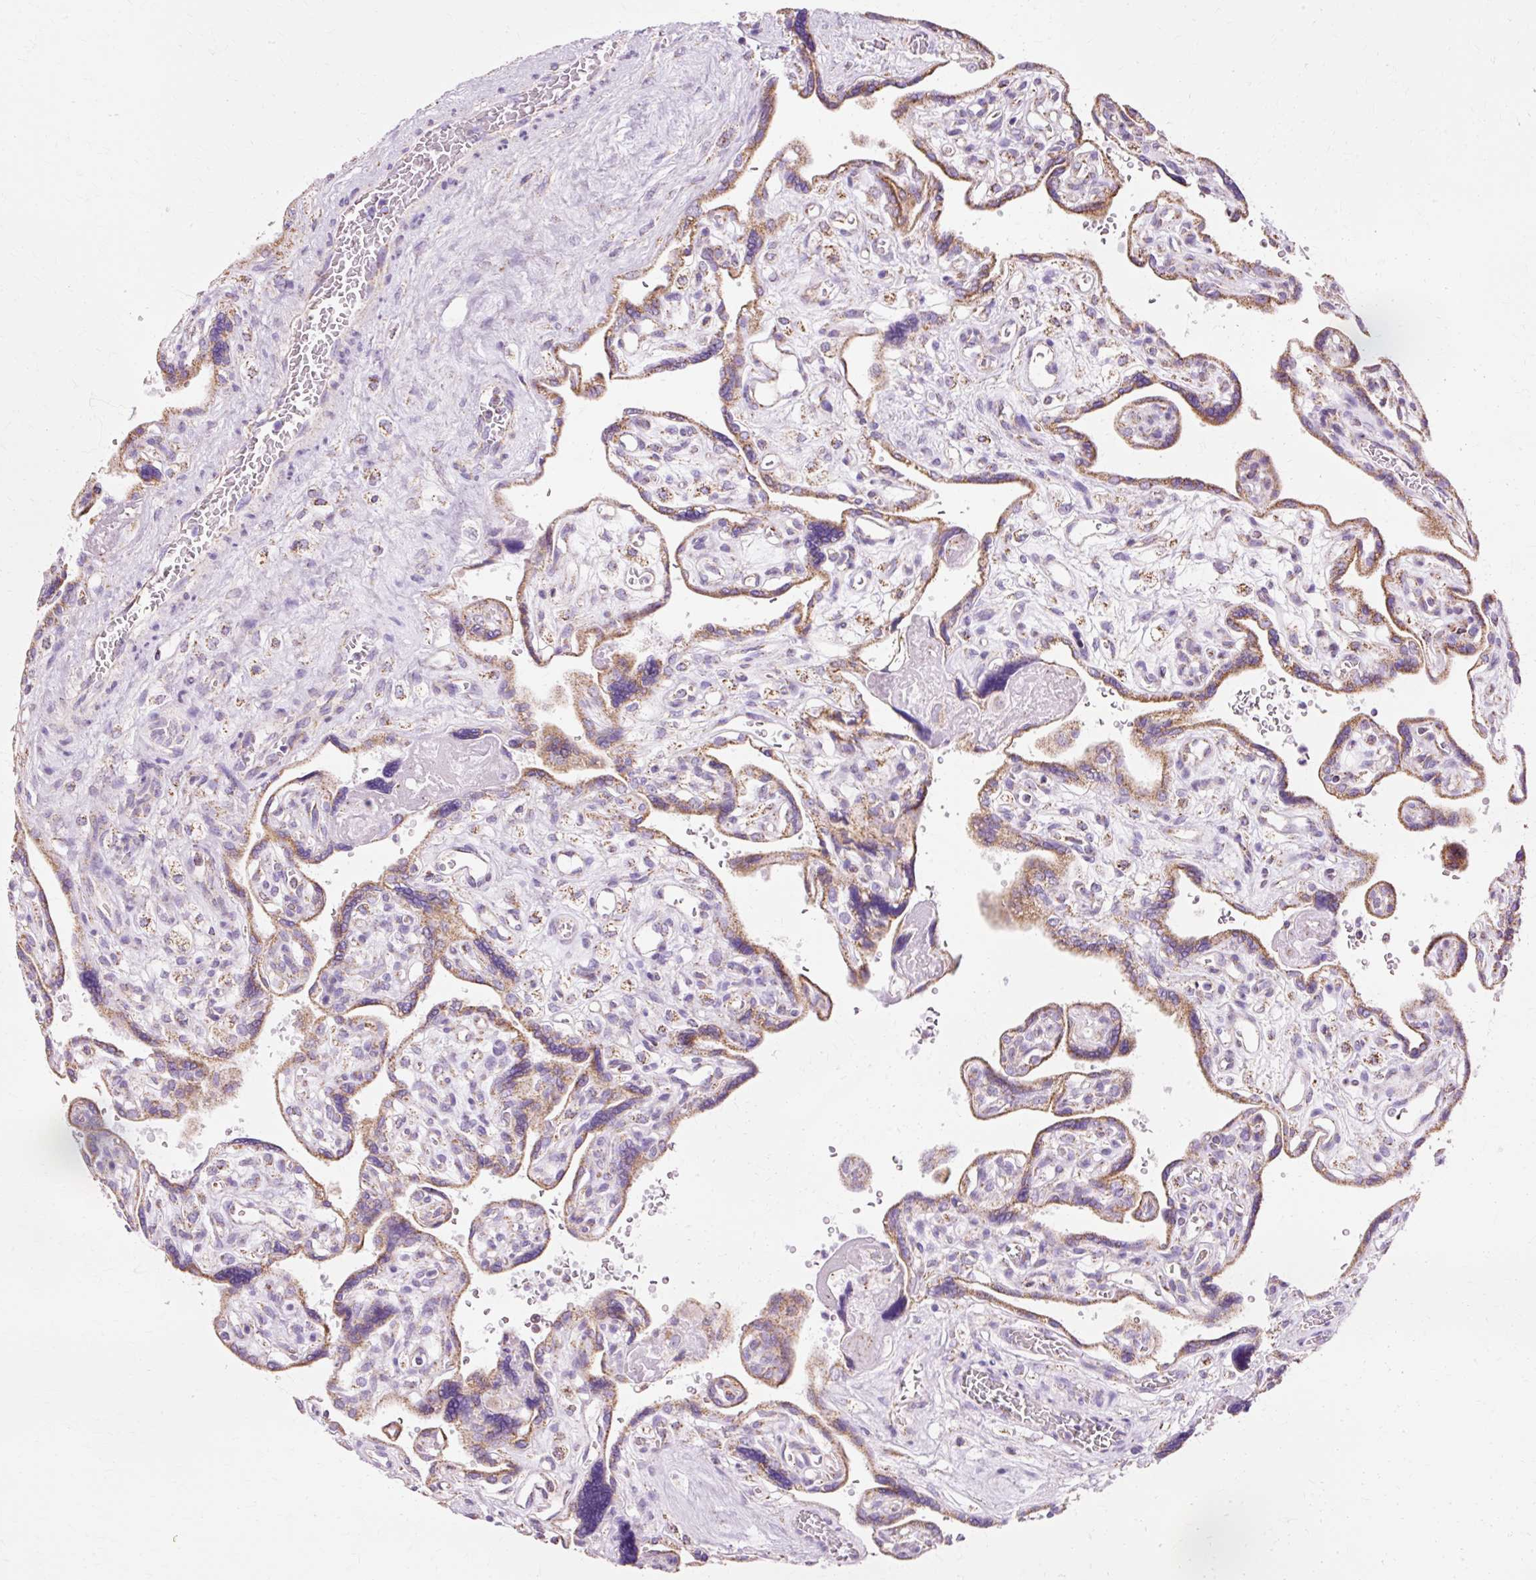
{"staining": {"intensity": "moderate", "quantity": "25%-75%", "location": "cytoplasmic/membranous"}, "tissue": "placenta", "cell_type": "Trophoblastic cells", "image_type": "normal", "snomed": [{"axis": "morphology", "description": "Normal tissue, NOS"}, {"axis": "topography", "description": "Placenta"}], "caption": "A medium amount of moderate cytoplasmic/membranous staining is present in about 25%-75% of trophoblastic cells in benign placenta.", "gene": "ATP5PO", "patient": {"sex": "female", "age": 39}}